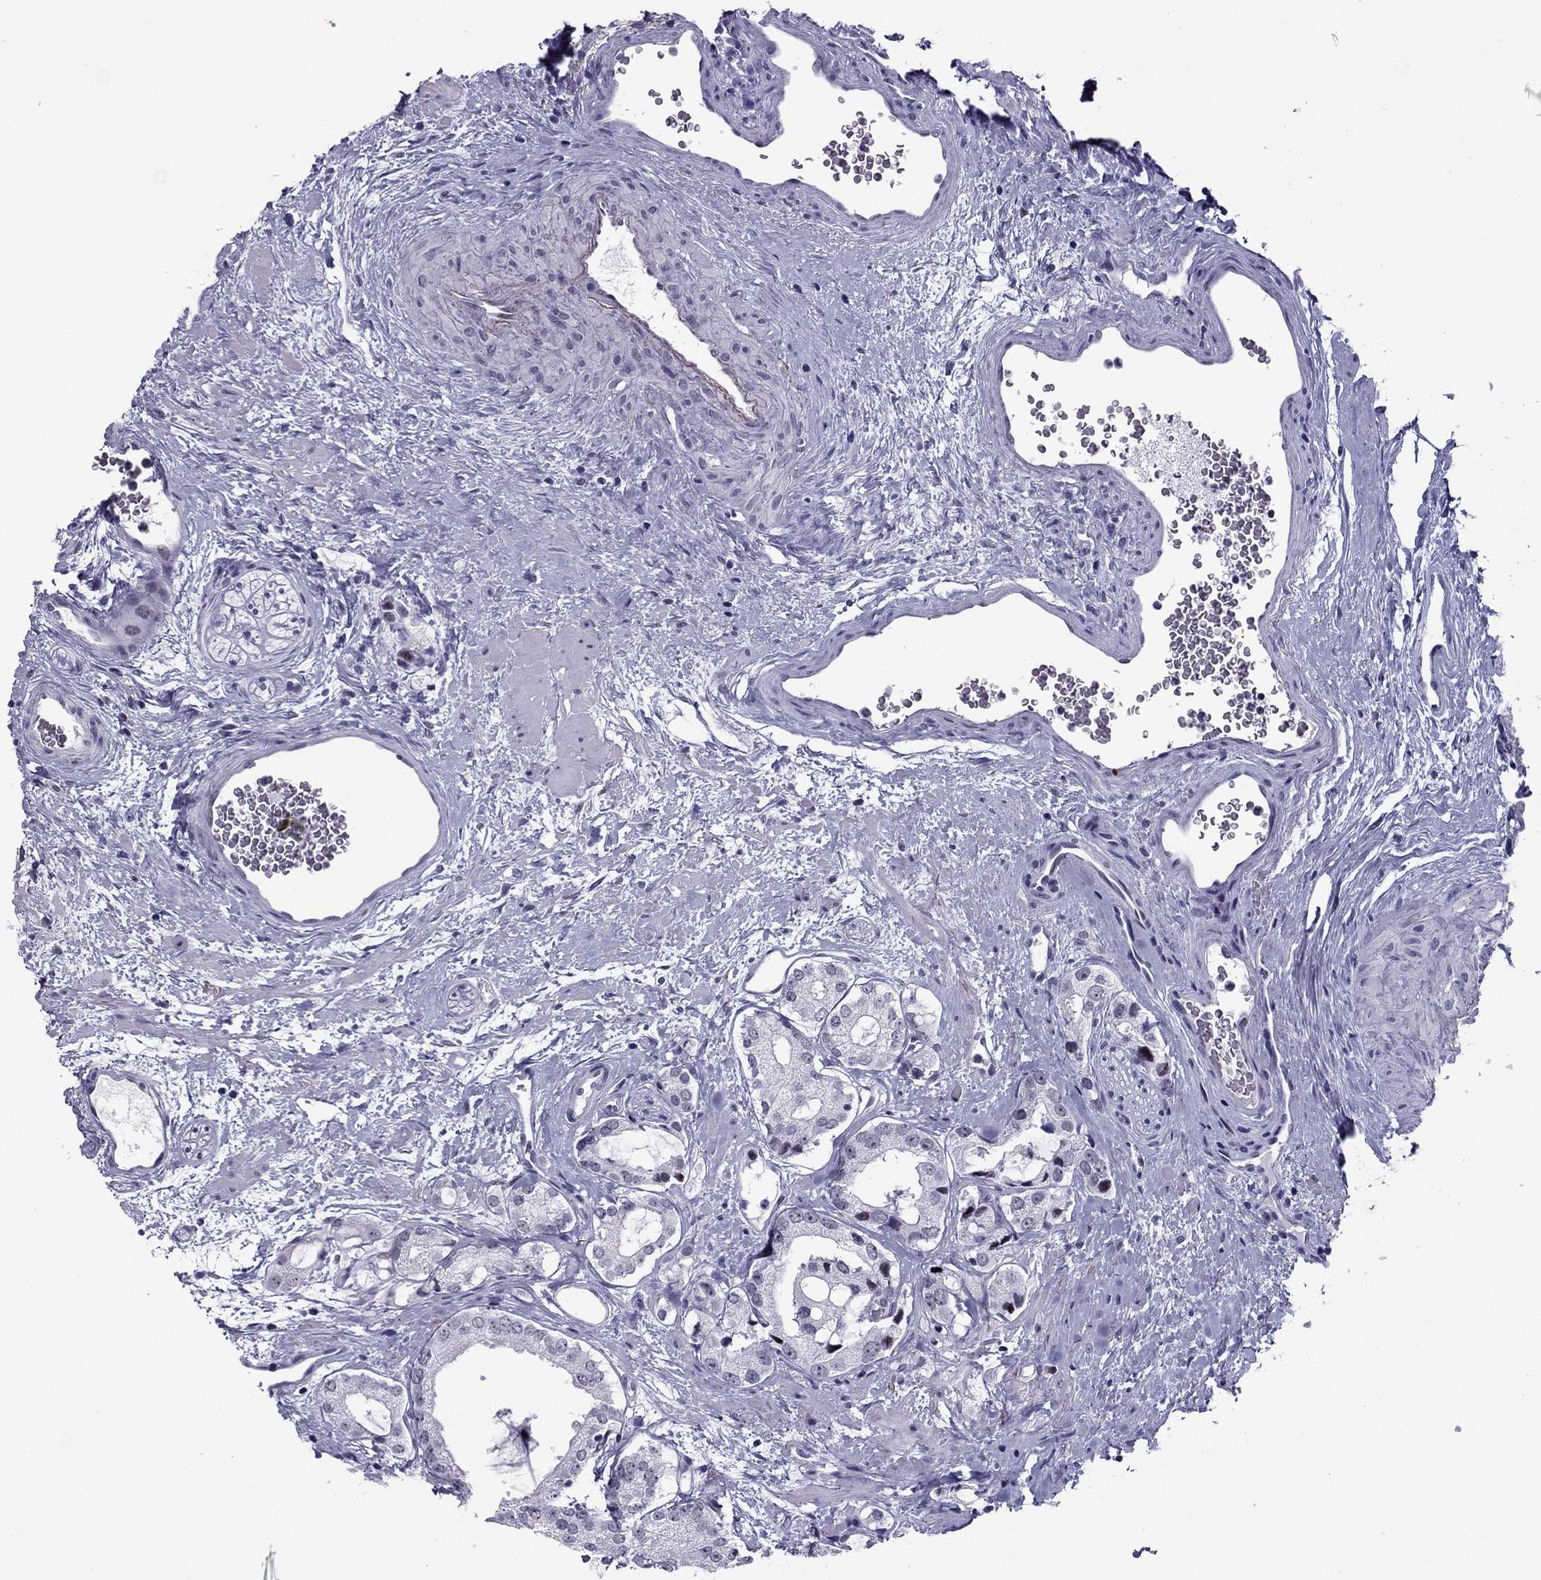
{"staining": {"intensity": "negative", "quantity": "none", "location": "none"}, "tissue": "prostate cancer", "cell_type": "Tumor cells", "image_type": "cancer", "snomed": [{"axis": "morphology", "description": "Adenocarcinoma, NOS"}, {"axis": "topography", "description": "Prostate"}], "caption": "Immunohistochemistry of adenocarcinoma (prostate) displays no staining in tumor cells. (Stains: DAB (3,3'-diaminobenzidine) immunohistochemistry (IHC) with hematoxylin counter stain, Microscopy: brightfield microscopy at high magnification).", "gene": "MYLK3", "patient": {"sex": "male", "age": 66}}